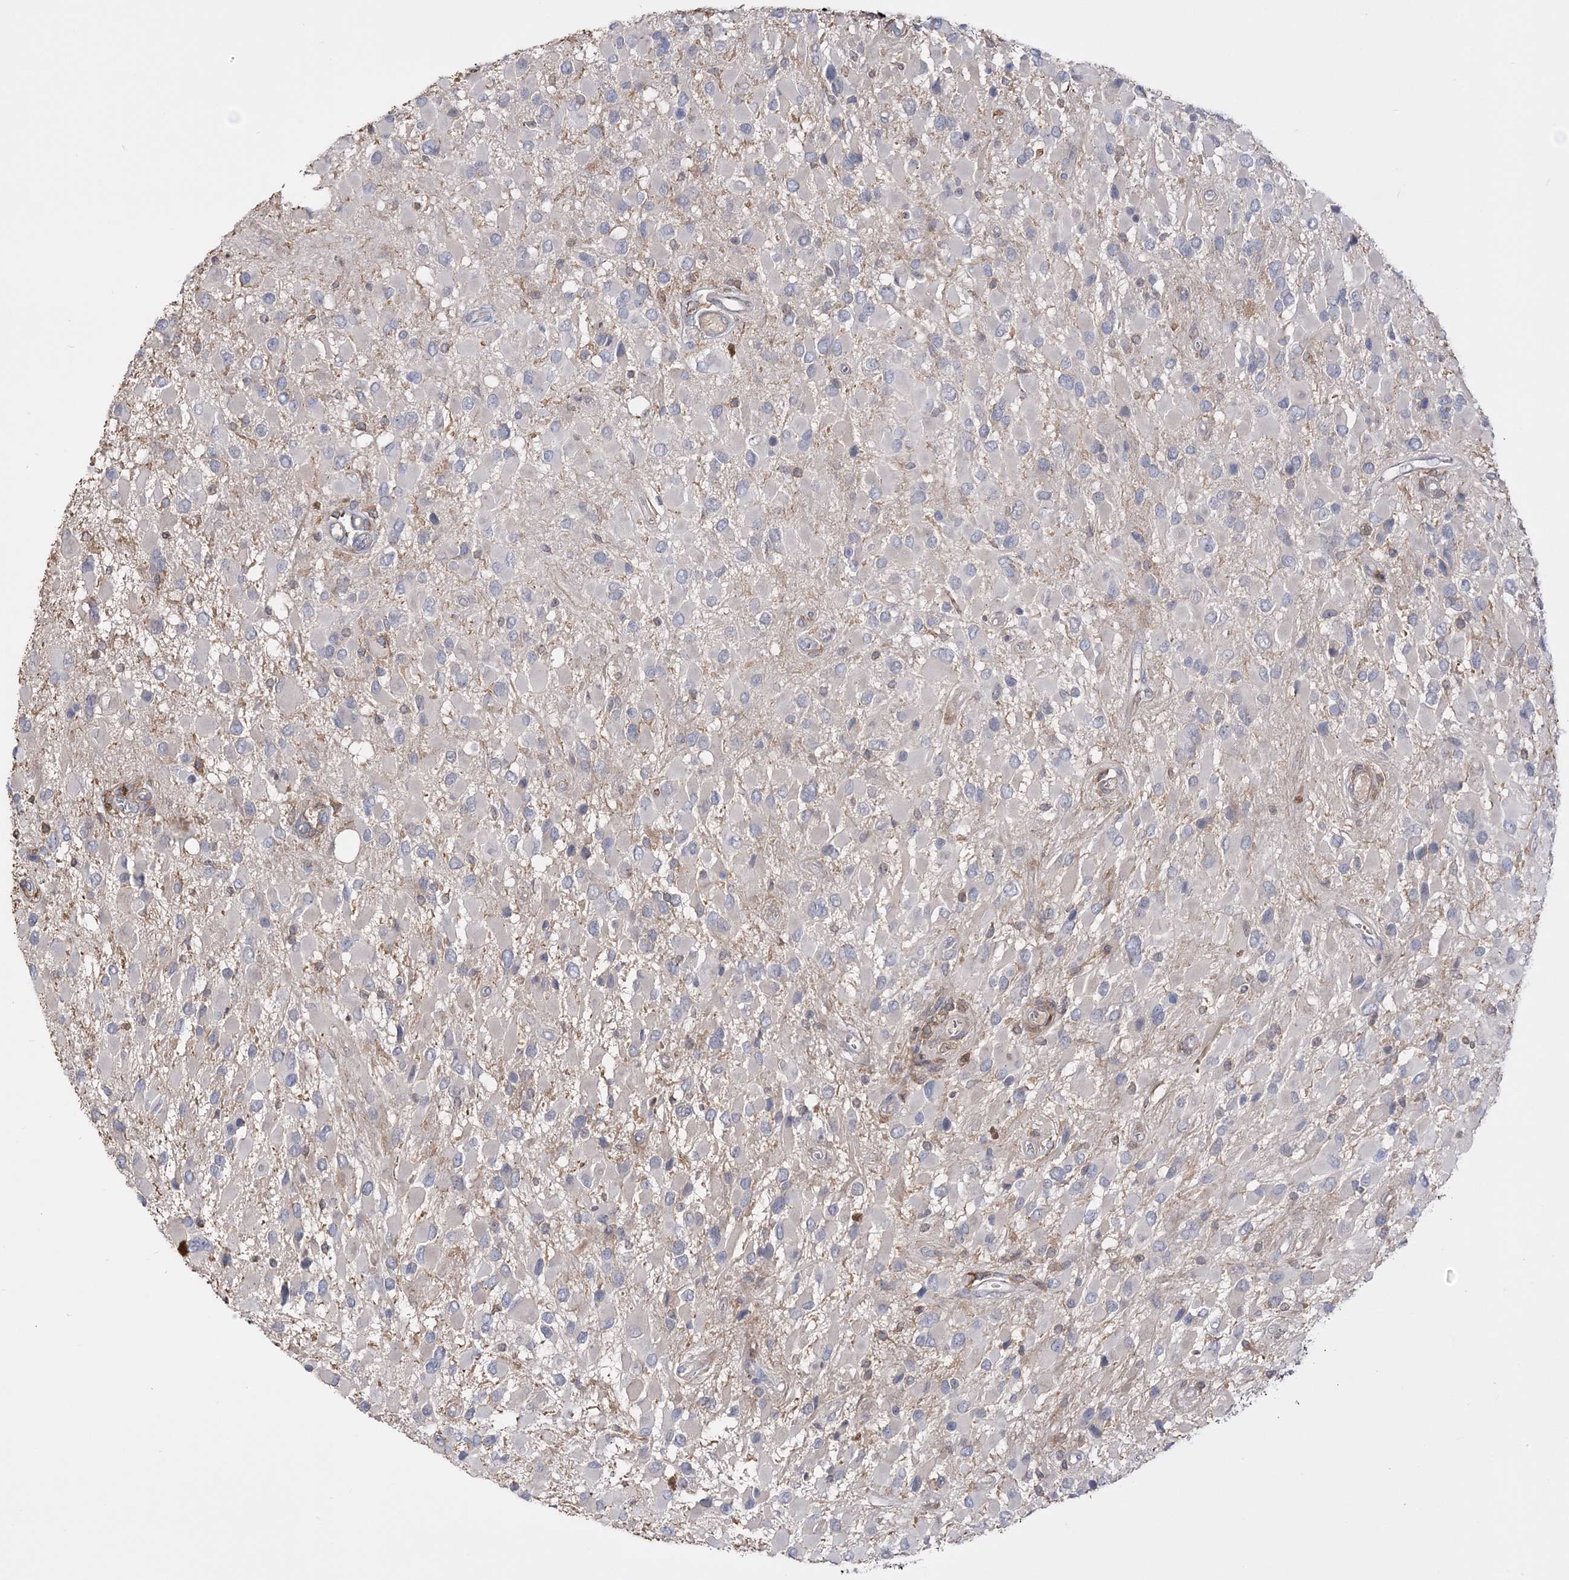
{"staining": {"intensity": "negative", "quantity": "none", "location": "none"}, "tissue": "glioma", "cell_type": "Tumor cells", "image_type": "cancer", "snomed": [{"axis": "morphology", "description": "Glioma, malignant, High grade"}, {"axis": "topography", "description": "Brain"}], "caption": "Protein analysis of malignant high-grade glioma exhibits no significant staining in tumor cells.", "gene": "SLFN14", "patient": {"sex": "male", "age": 53}}